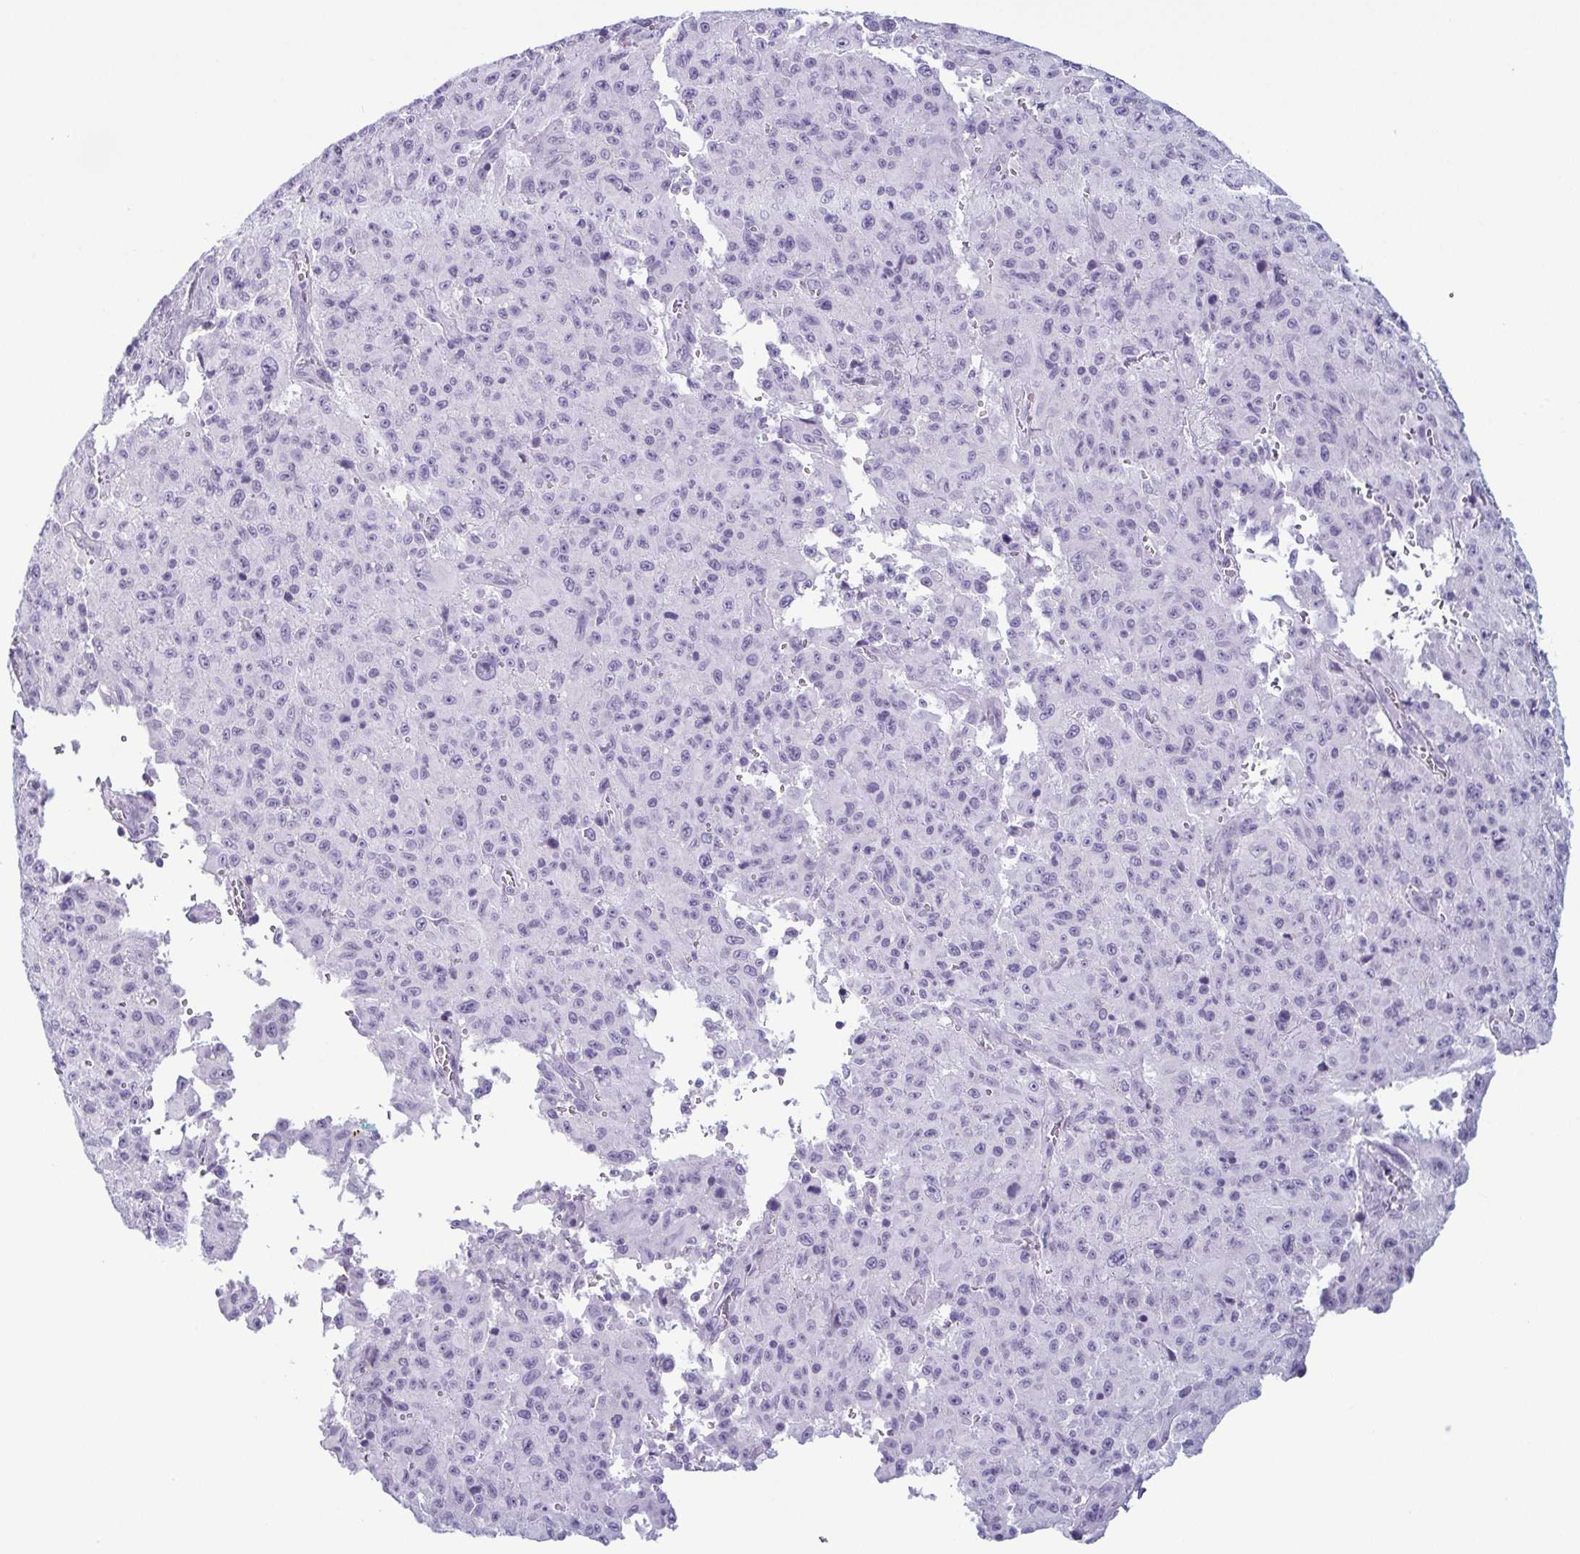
{"staining": {"intensity": "negative", "quantity": "none", "location": "none"}, "tissue": "melanoma", "cell_type": "Tumor cells", "image_type": "cancer", "snomed": [{"axis": "morphology", "description": "Malignant melanoma, NOS"}, {"axis": "topography", "description": "Skin"}], "caption": "Tumor cells show no significant protein expression in malignant melanoma.", "gene": "KRT78", "patient": {"sex": "male", "age": 46}}